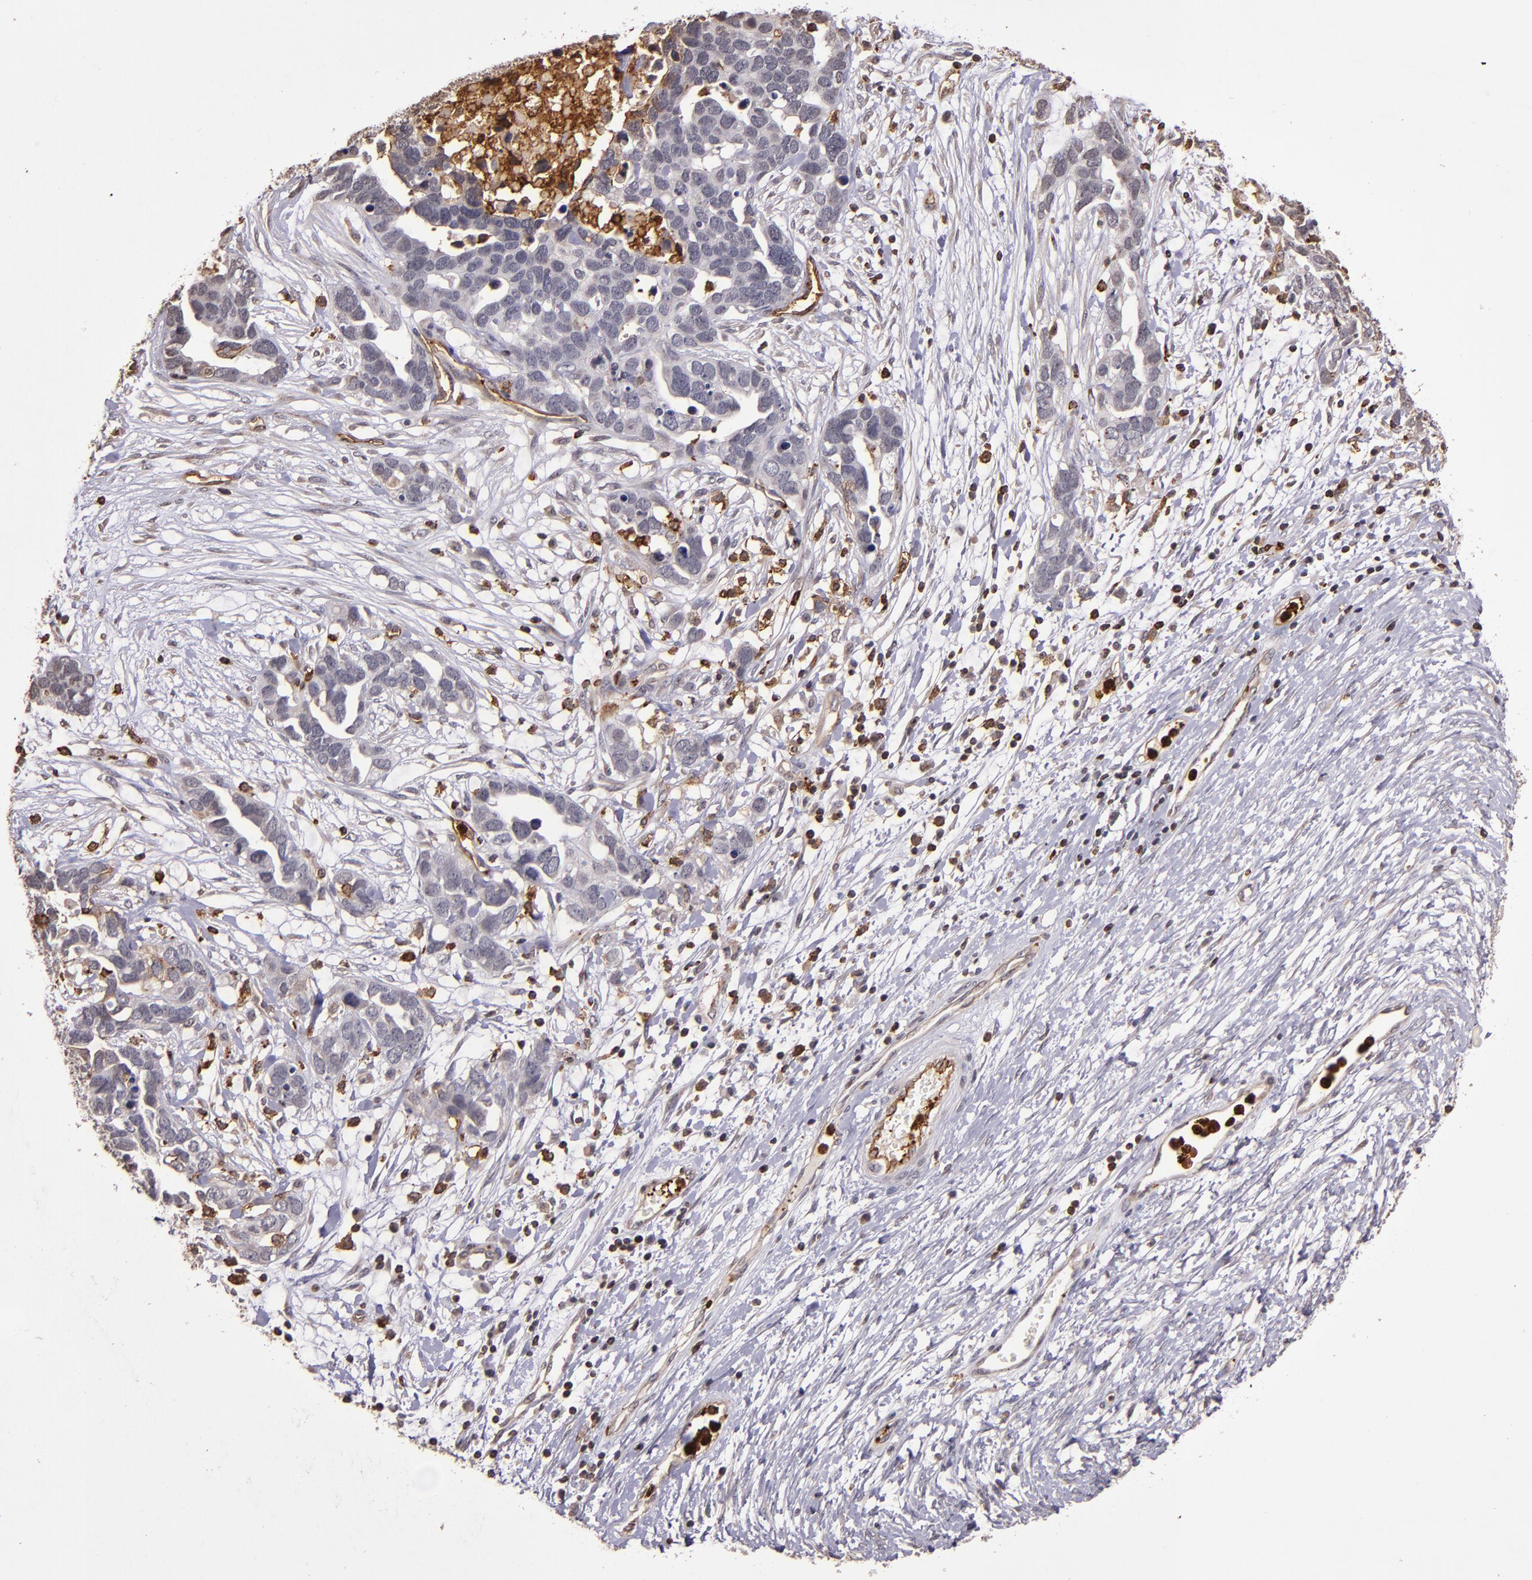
{"staining": {"intensity": "negative", "quantity": "none", "location": "none"}, "tissue": "ovarian cancer", "cell_type": "Tumor cells", "image_type": "cancer", "snomed": [{"axis": "morphology", "description": "Cystadenocarcinoma, serous, NOS"}, {"axis": "topography", "description": "Ovary"}], "caption": "Serous cystadenocarcinoma (ovarian) was stained to show a protein in brown. There is no significant positivity in tumor cells.", "gene": "SLC2A3", "patient": {"sex": "female", "age": 54}}